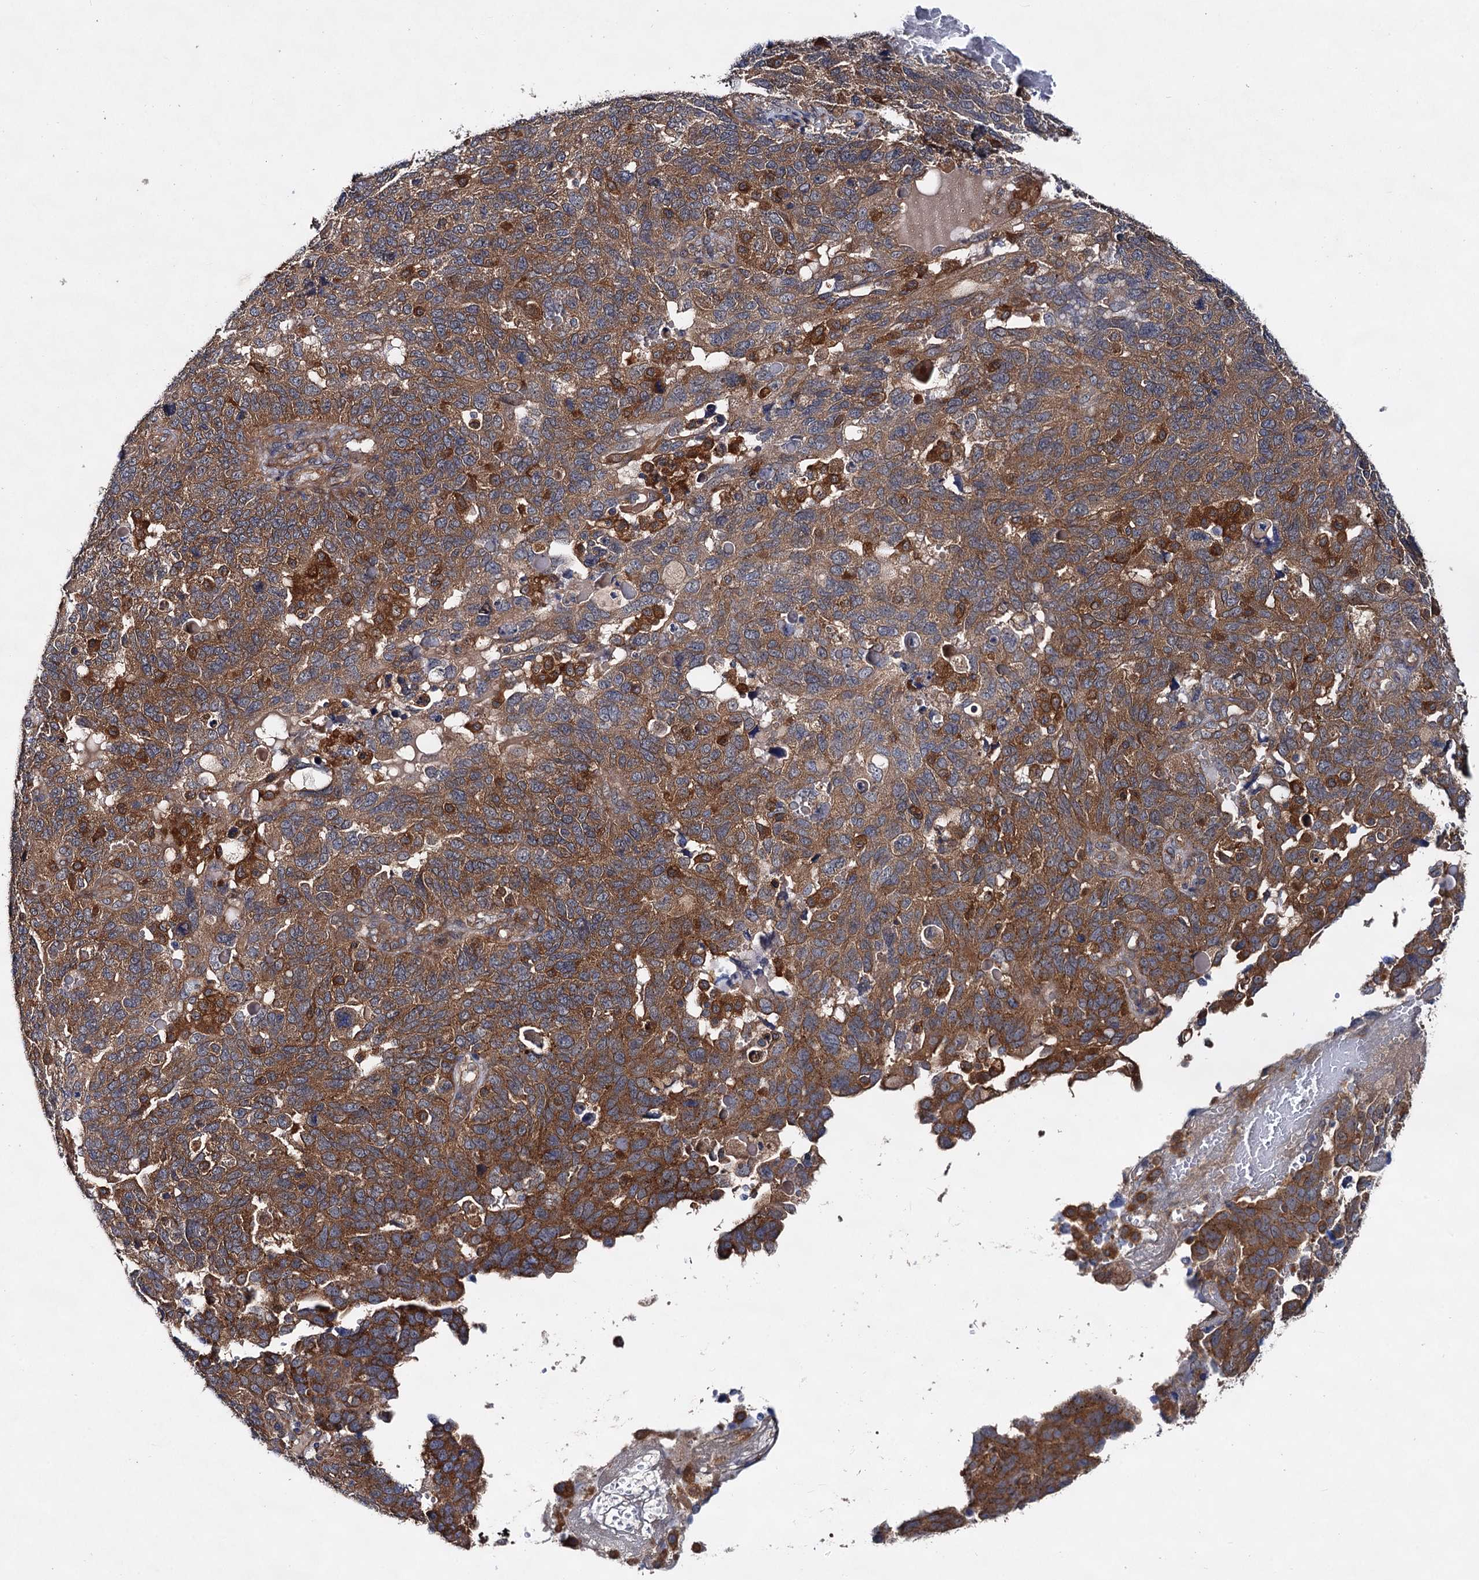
{"staining": {"intensity": "moderate", "quantity": ">75%", "location": "cytoplasmic/membranous"}, "tissue": "endometrial cancer", "cell_type": "Tumor cells", "image_type": "cancer", "snomed": [{"axis": "morphology", "description": "Adenocarcinoma, NOS"}, {"axis": "topography", "description": "Endometrium"}], "caption": "Immunohistochemistry (IHC) (DAB) staining of human adenocarcinoma (endometrial) displays moderate cytoplasmic/membranous protein positivity in approximately >75% of tumor cells.", "gene": "VPS29", "patient": {"sex": "female", "age": 66}}